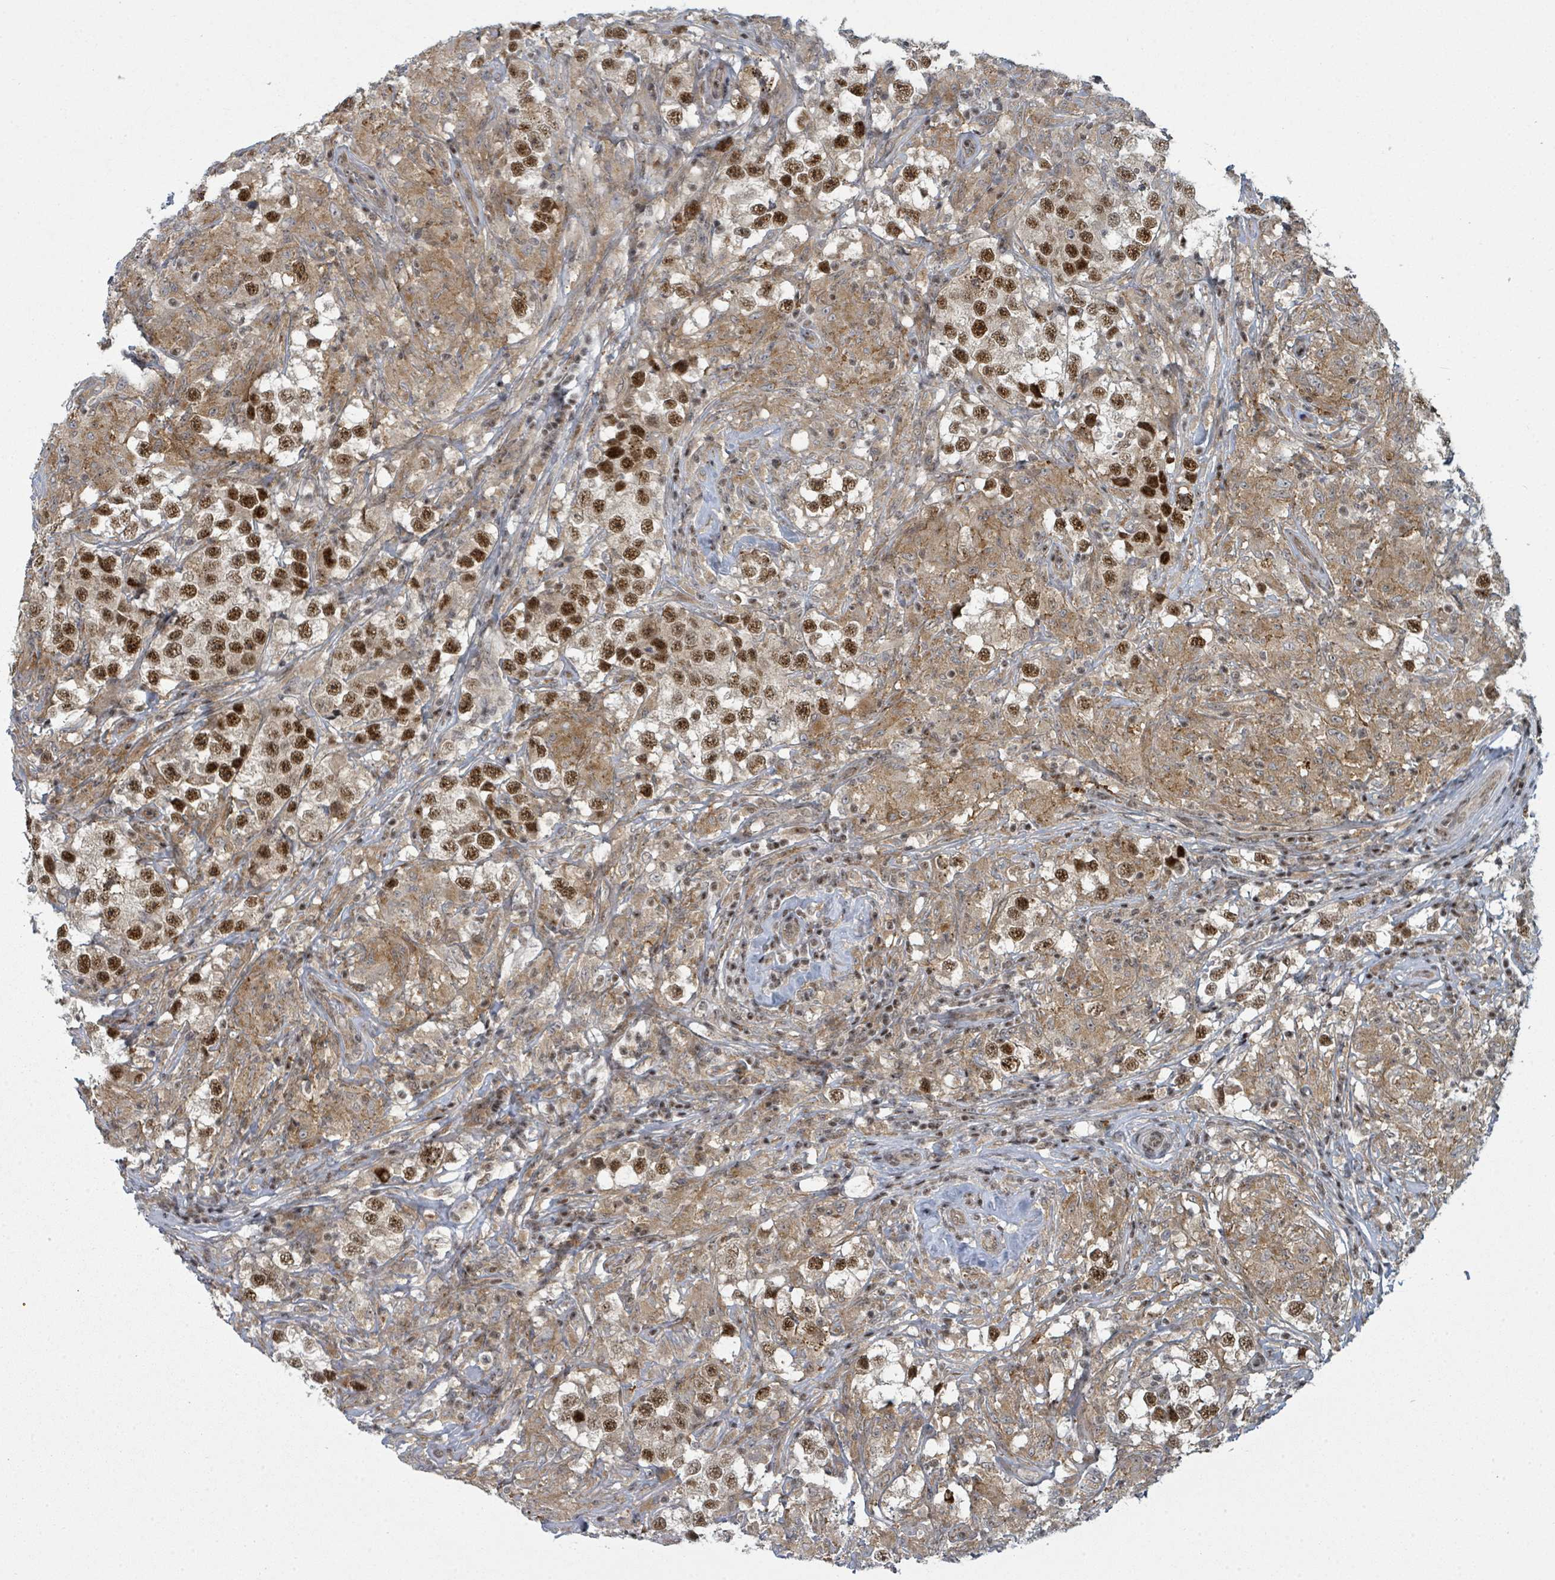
{"staining": {"intensity": "strong", "quantity": ">75%", "location": "nuclear"}, "tissue": "testis cancer", "cell_type": "Tumor cells", "image_type": "cancer", "snomed": [{"axis": "morphology", "description": "Seminoma, NOS"}, {"axis": "topography", "description": "Testis"}], "caption": "Testis cancer stained with a brown dye reveals strong nuclear positive positivity in approximately >75% of tumor cells.", "gene": "PSMG2", "patient": {"sex": "male", "age": 46}}